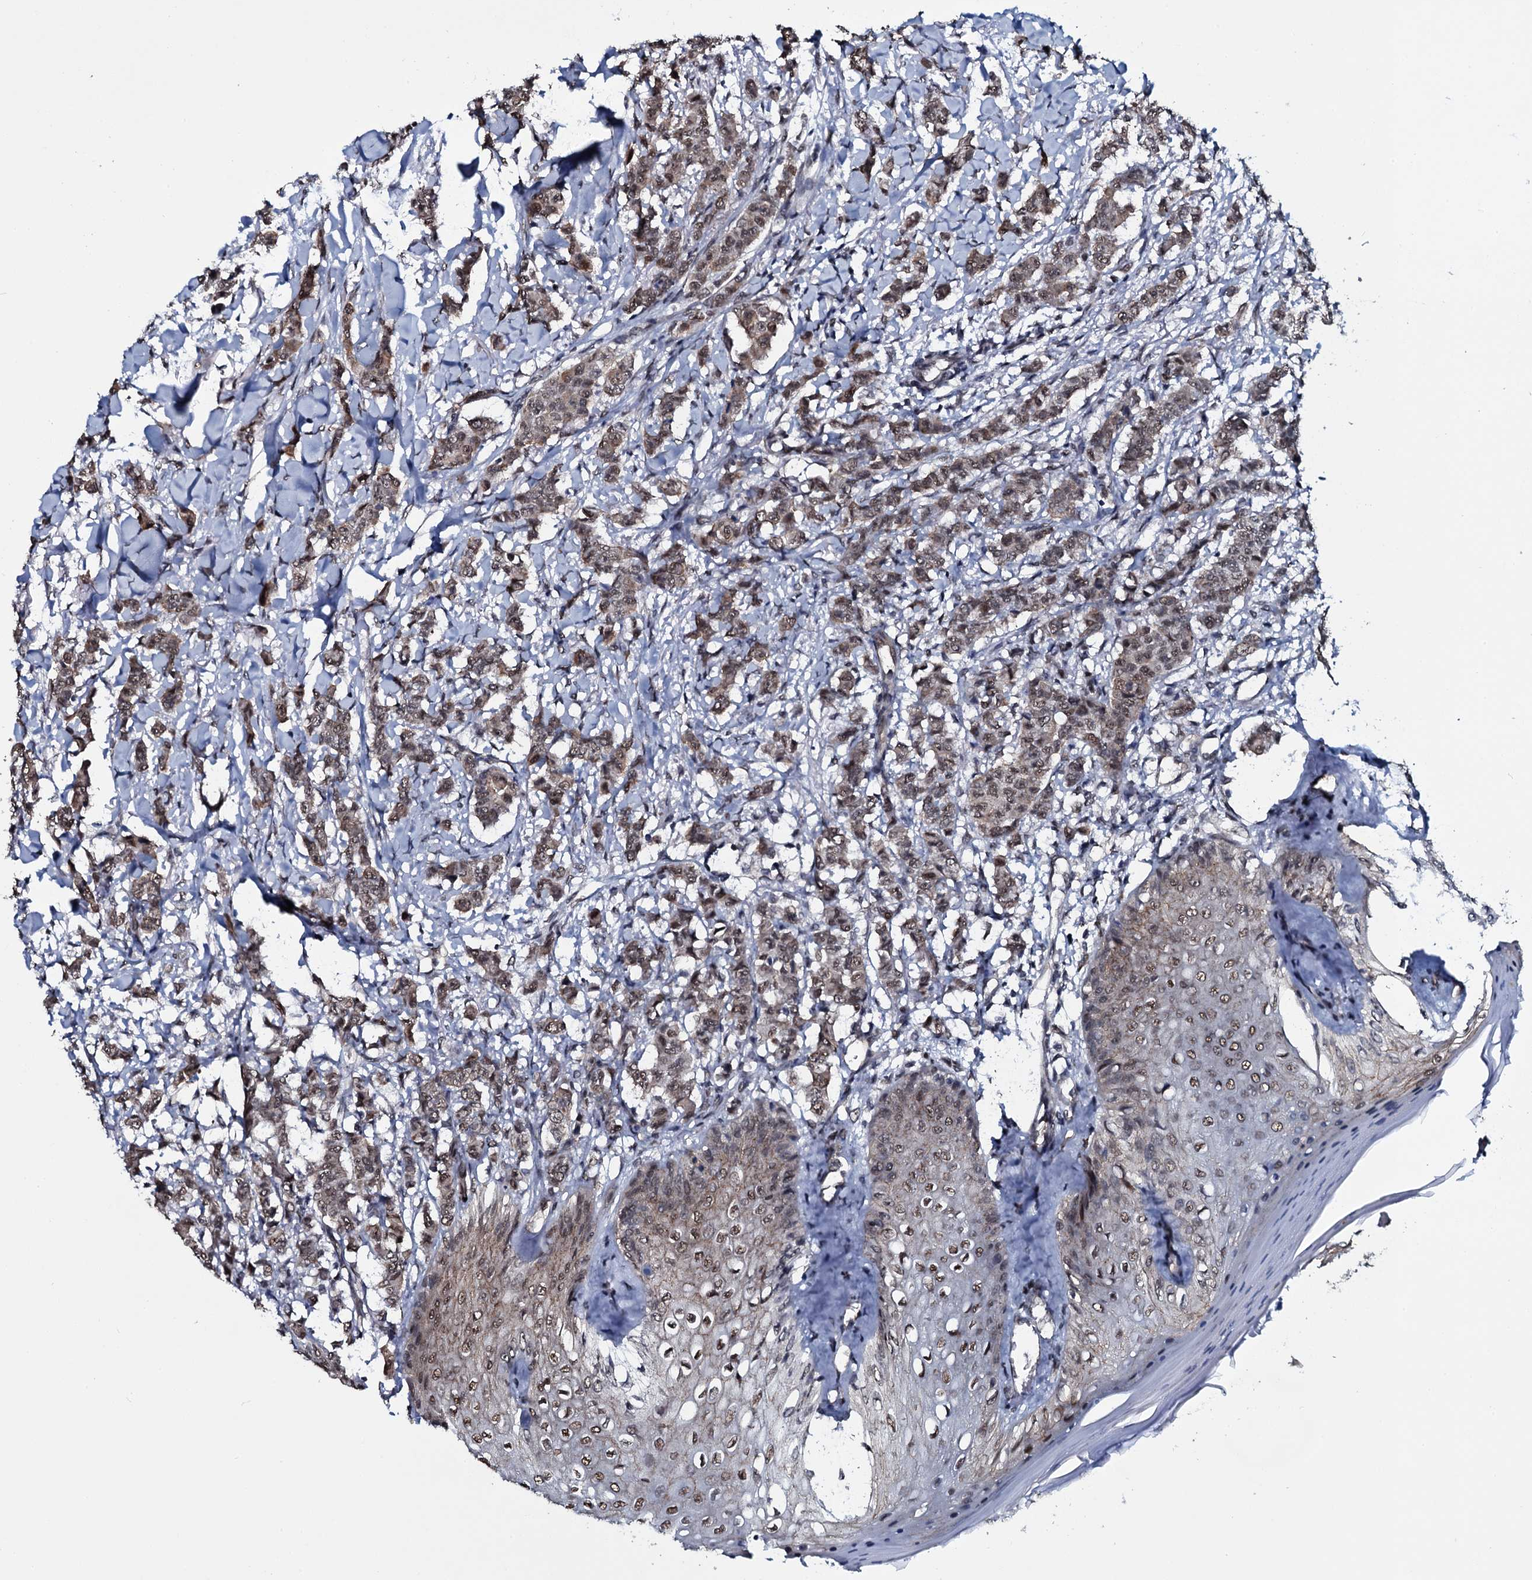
{"staining": {"intensity": "moderate", "quantity": ">75%", "location": "nuclear"}, "tissue": "breast cancer", "cell_type": "Tumor cells", "image_type": "cancer", "snomed": [{"axis": "morphology", "description": "Duct carcinoma"}, {"axis": "topography", "description": "Breast"}], "caption": "IHC histopathology image of neoplastic tissue: human breast infiltrating ductal carcinoma stained using IHC displays medium levels of moderate protein expression localized specifically in the nuclear of tumor cells, appearing as a nuclear brown color.", "gene": "SH2D4B", "patient": {"sex": "female", "age": 40}}